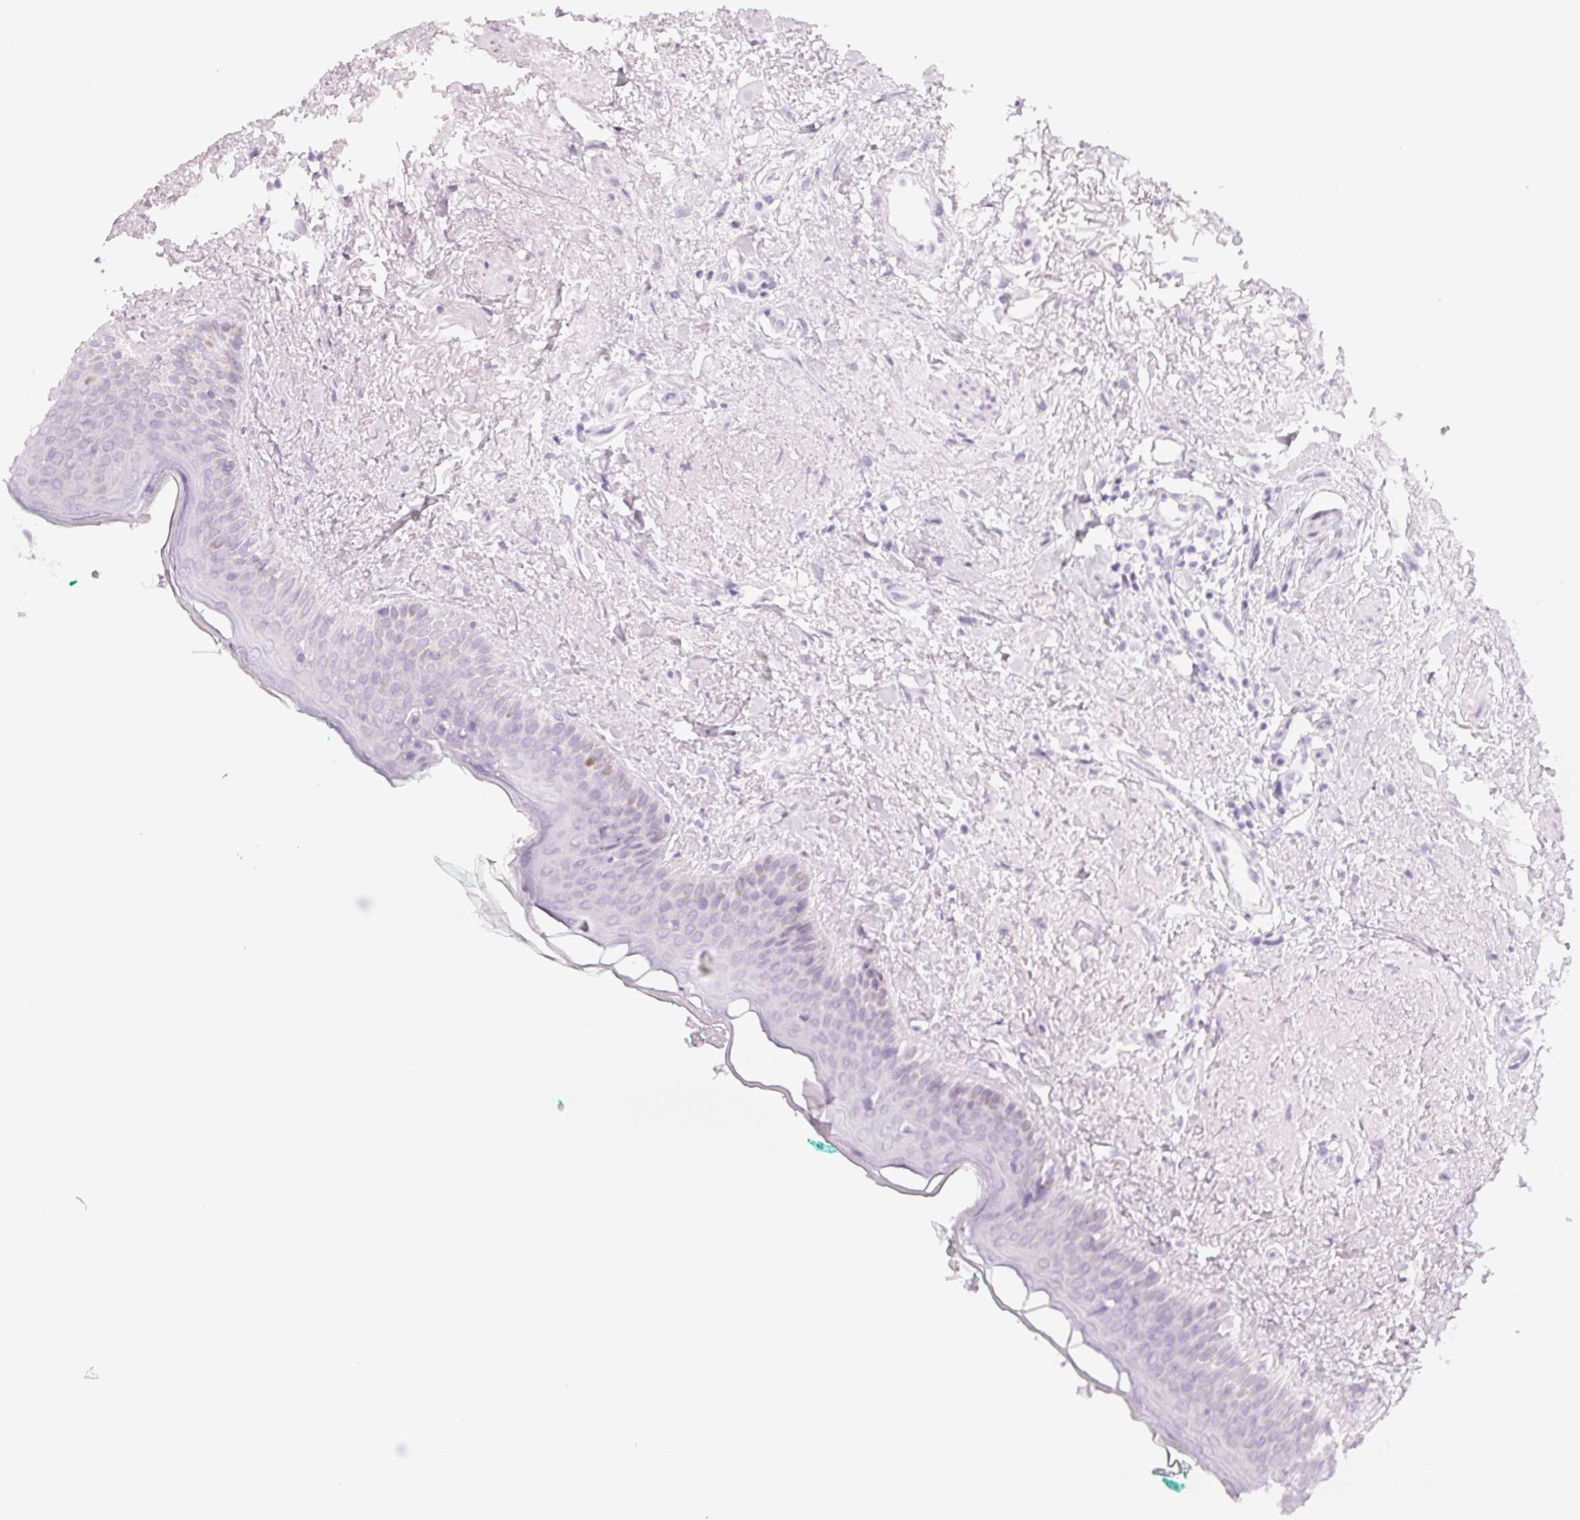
{"staining": {"intensity": "negative", "quantity": "none", "location": "none"}, "tissue": "oral mucosa", "cell_type": "Squamous epithelial cells", "image_type": "normal", "snomed": [{"axis": "morphology", "description": "Normal tissue, NOS"}, {"axis": "topography", "description": "Oral tissue"}], "caption": "This is an IHC image of benign oral mucosa. There is no staining in squamous epithelial cells.", "gene": "CFHR2", "patient": {"sex": "female", "age": 70}}